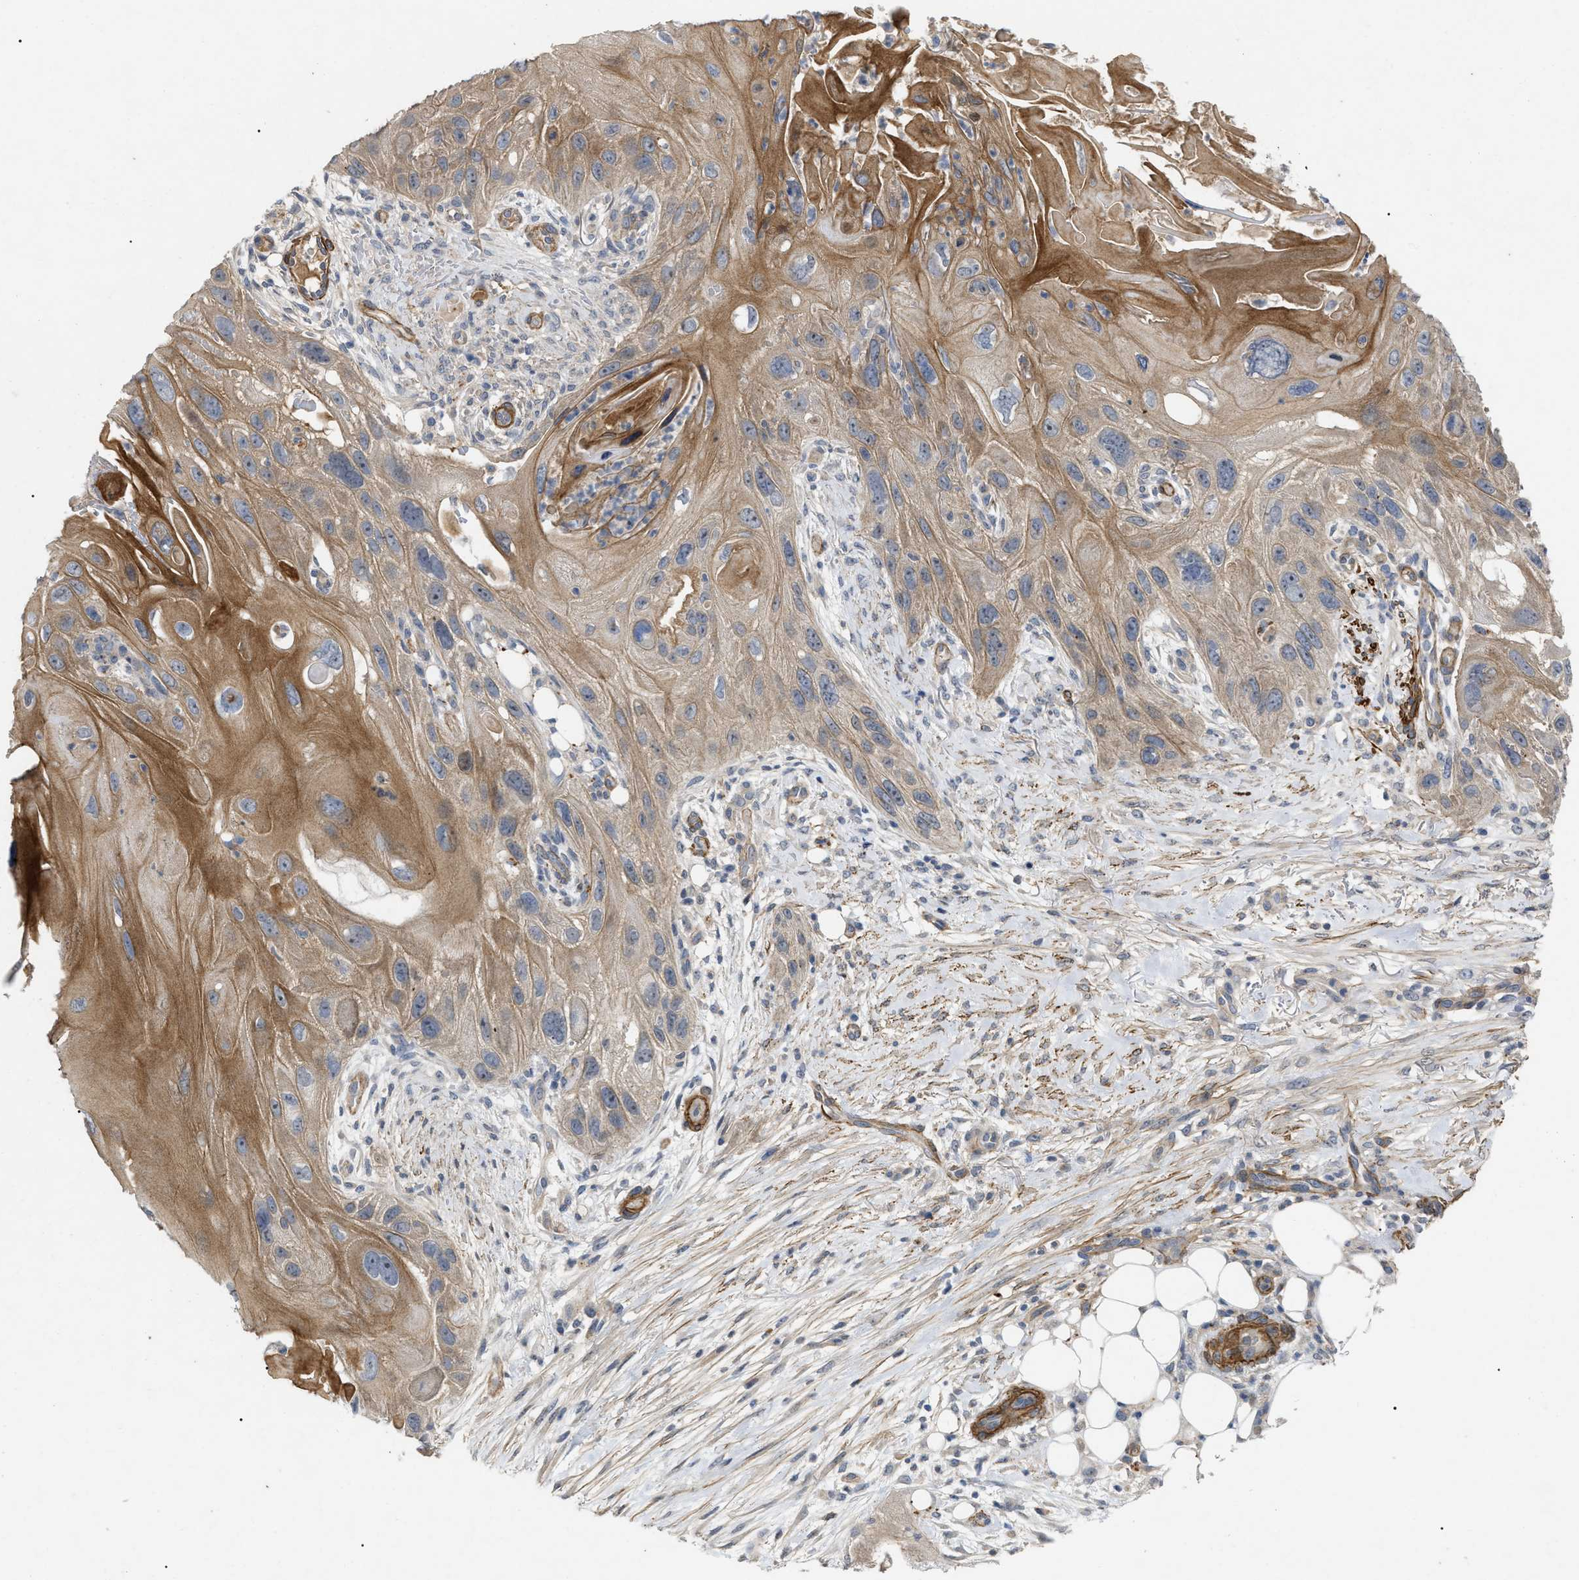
{"staining": {"intensity": "moderate", "quantity": ">75%", "location": "cytoplasmic/membranous"}, "tissue": "skin cancer", "cell_type": "Tumor cells", "image_type": "cancer", "snomed": [{"axis": "morphology", "description": "Squamous cell carcinoma, NOS"}, {"axis": "topography", "description": "Skin"}], "caption": "The histopathology image demonstrates immunohistochemical staining of skin cancer. There is moderate cytoplasmic/membranous staining is seen in approximately >75% of tumor cells.", "gene": "ST6GALNAC6", "patient": {"sex": "female", "age": 77}}